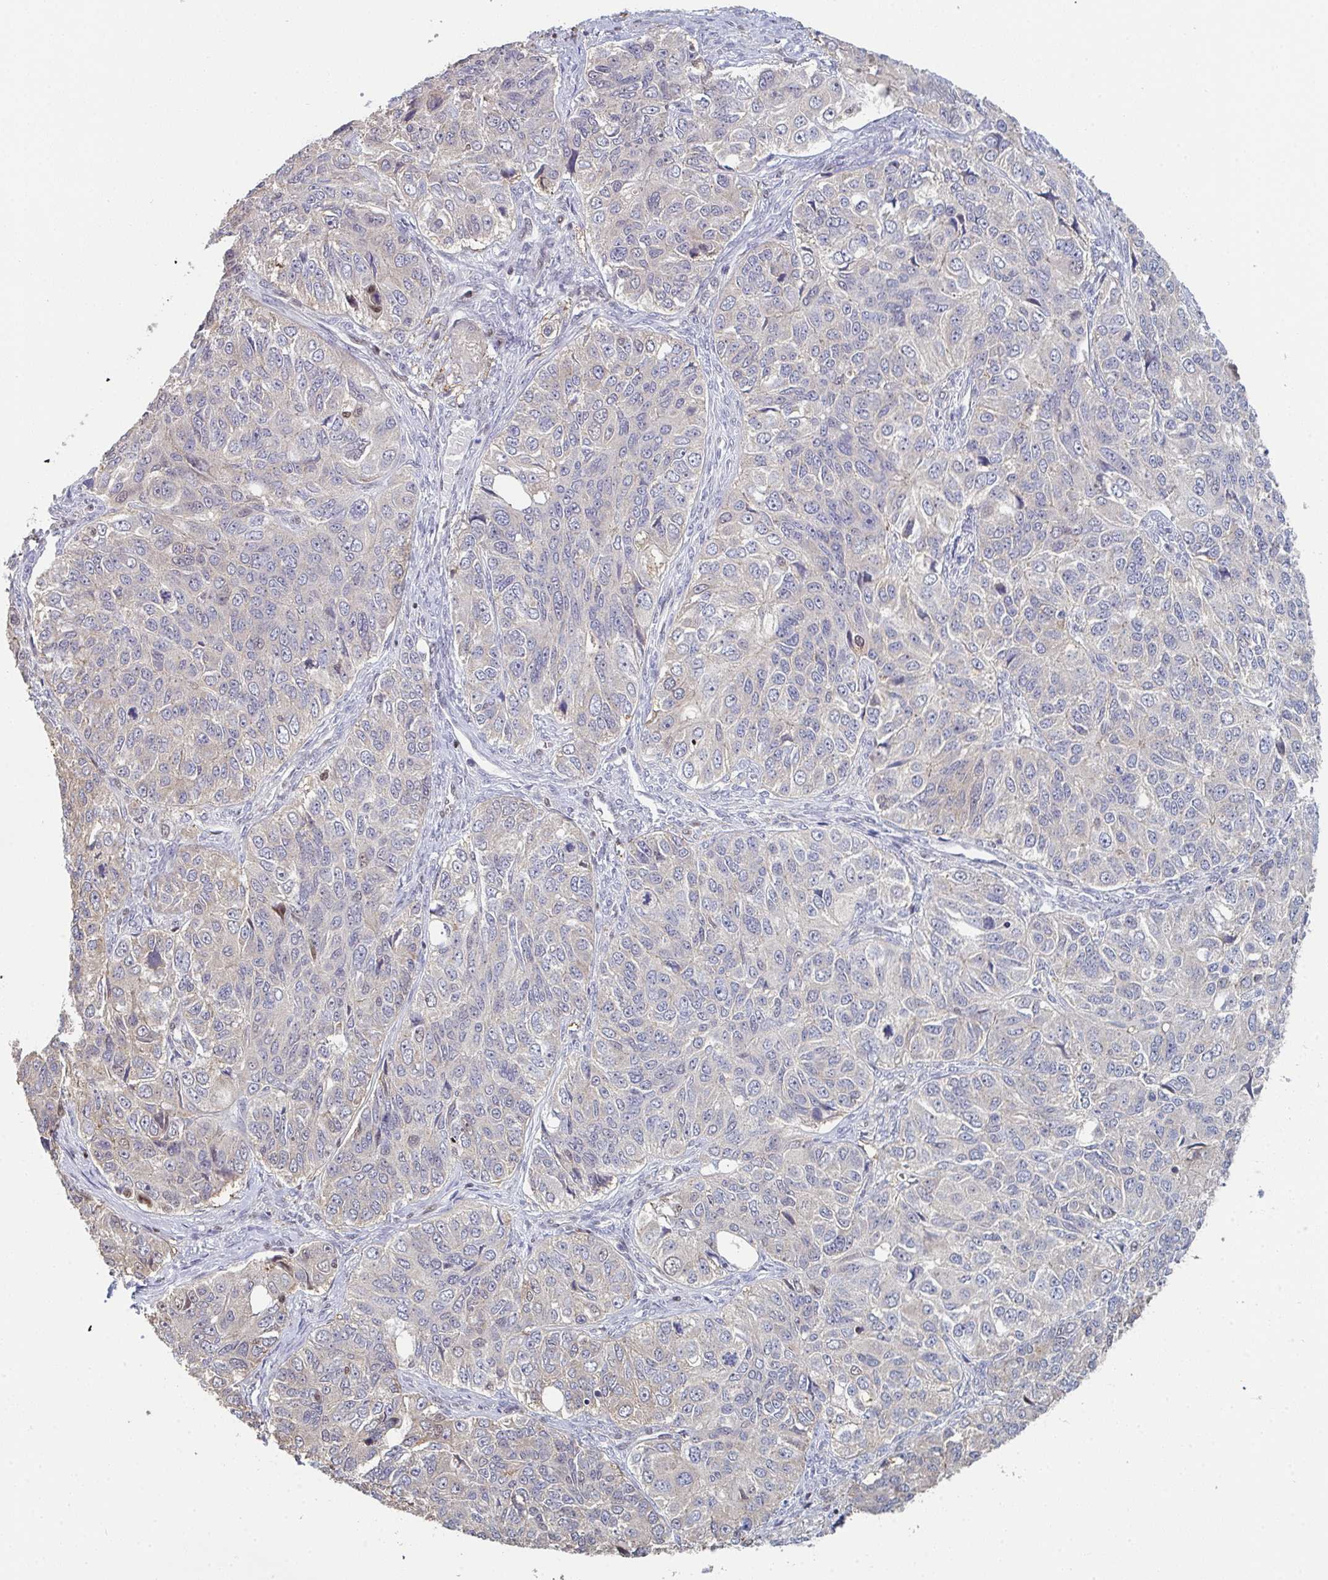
{"staining": {"intensity": "weak", "quantity": "<25%", "location": "cytoplasmic/membranous"}, "tissue": "ovarian cancer", "cell_type": "Tumor cells", "image_type": "cancer", "snomed": [{"axis": "morphology", "description": "Carcinoma, endometroid"}, {"axis": "topography", "description": "Ovary"}], "caption": "There is no significant staining in tumor cells of endometroid carcinoma (ovarian).", "gene": "ACD", "patient": {"sex": "female", "age": 51}}